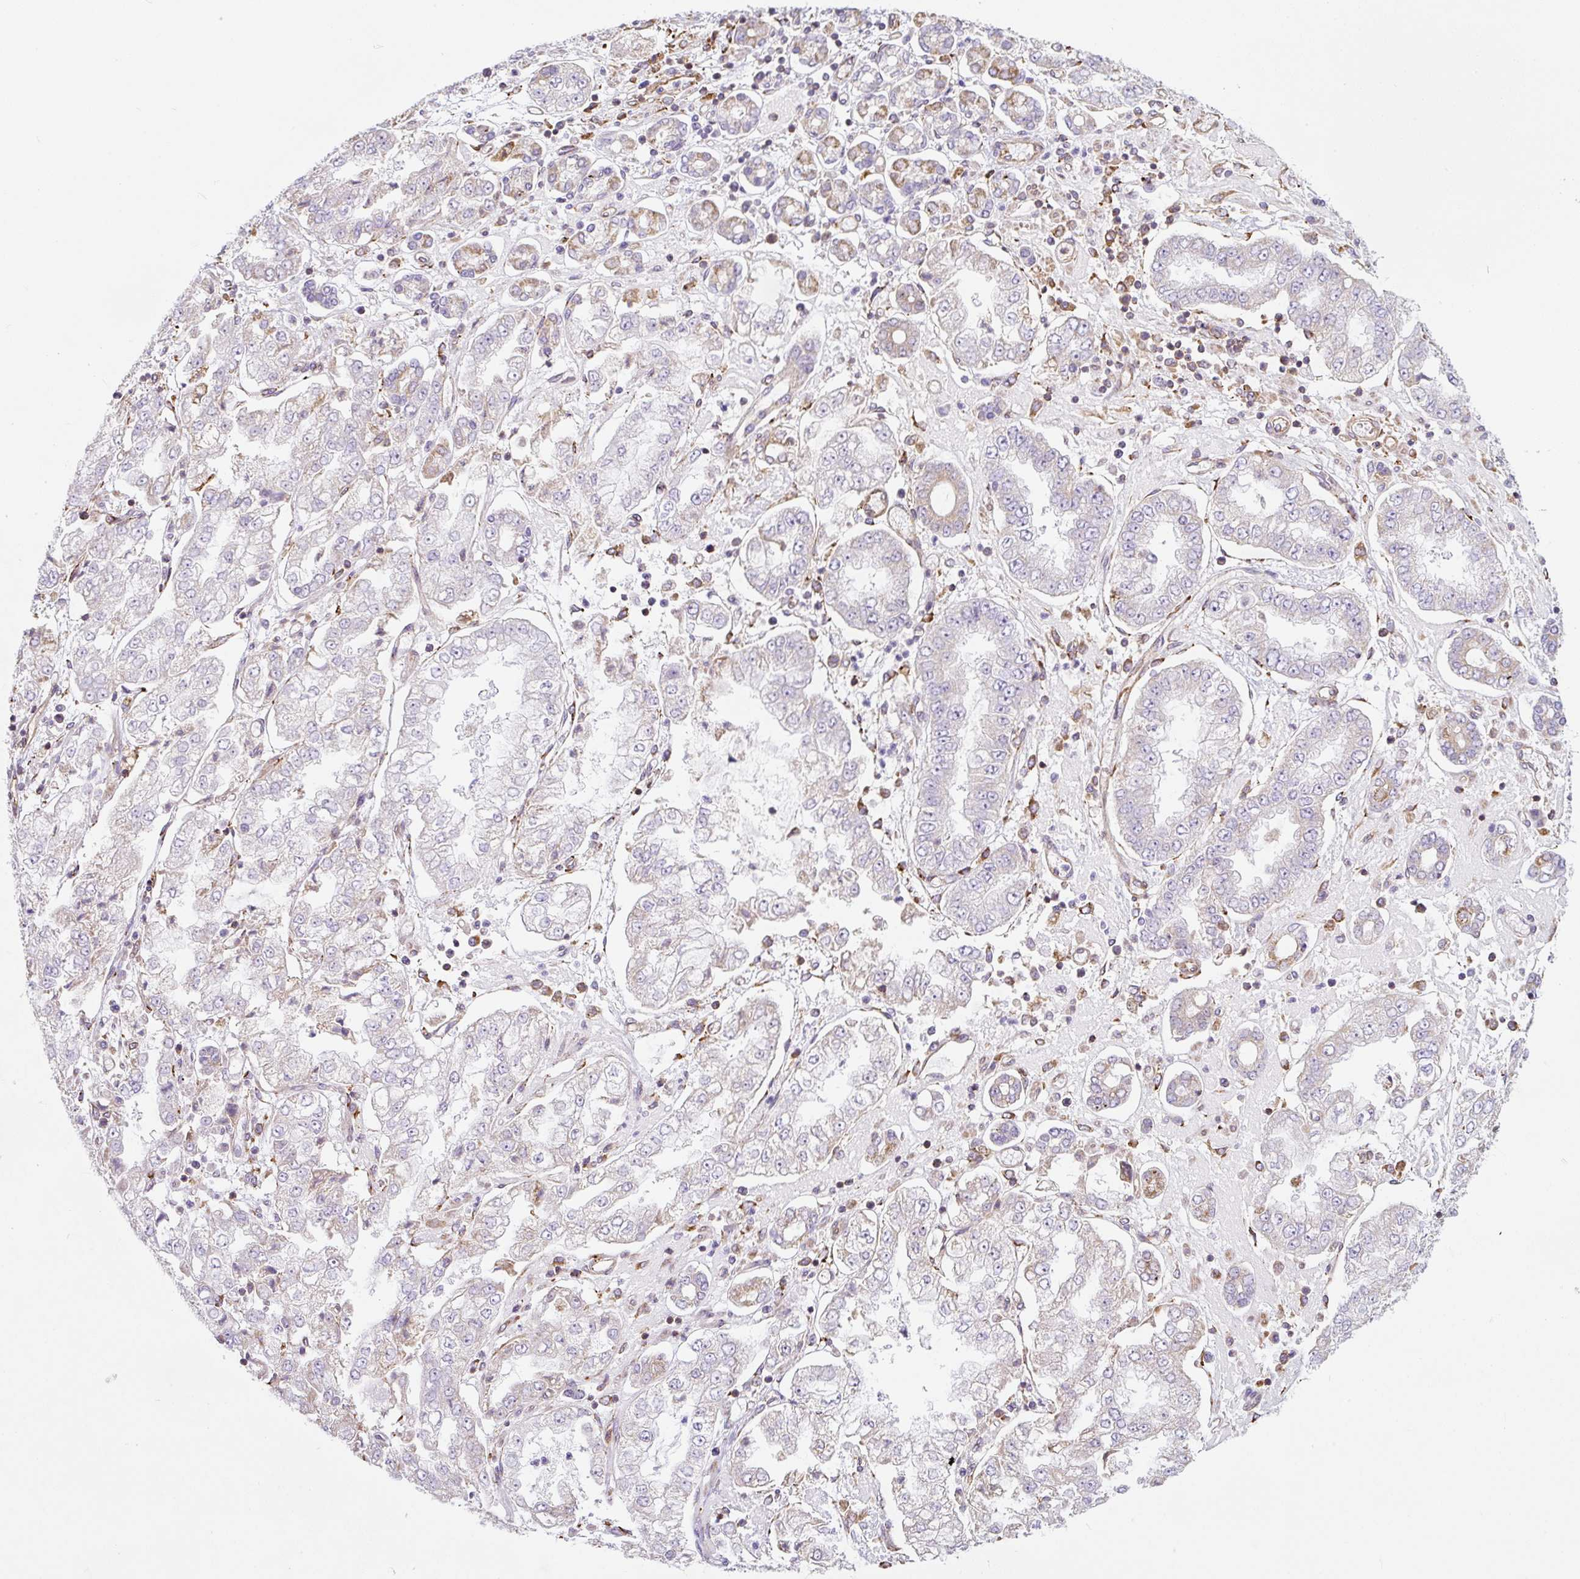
{"staining": {"intensity": "weak", "quantity": "<25%", "location": "cytoplasmic/membranous"}, "tissue": "stomach cancer", "cell_type": "Tumor cells", "image_type": "cancer", "snomed": [{"axis": "morphology", "description": "Adenocarcinoma, NOS"}, {"axis": "topography", "description": "Stomach"}], "caption": "The micrograph demonstrates no staining of tumor cells in adenocarcinoma (stomach). (DAB immunohistochemistry (IHC), high magnification).", "gene": "ERAP2", "patient": {"sex": "male", "age": 76}}